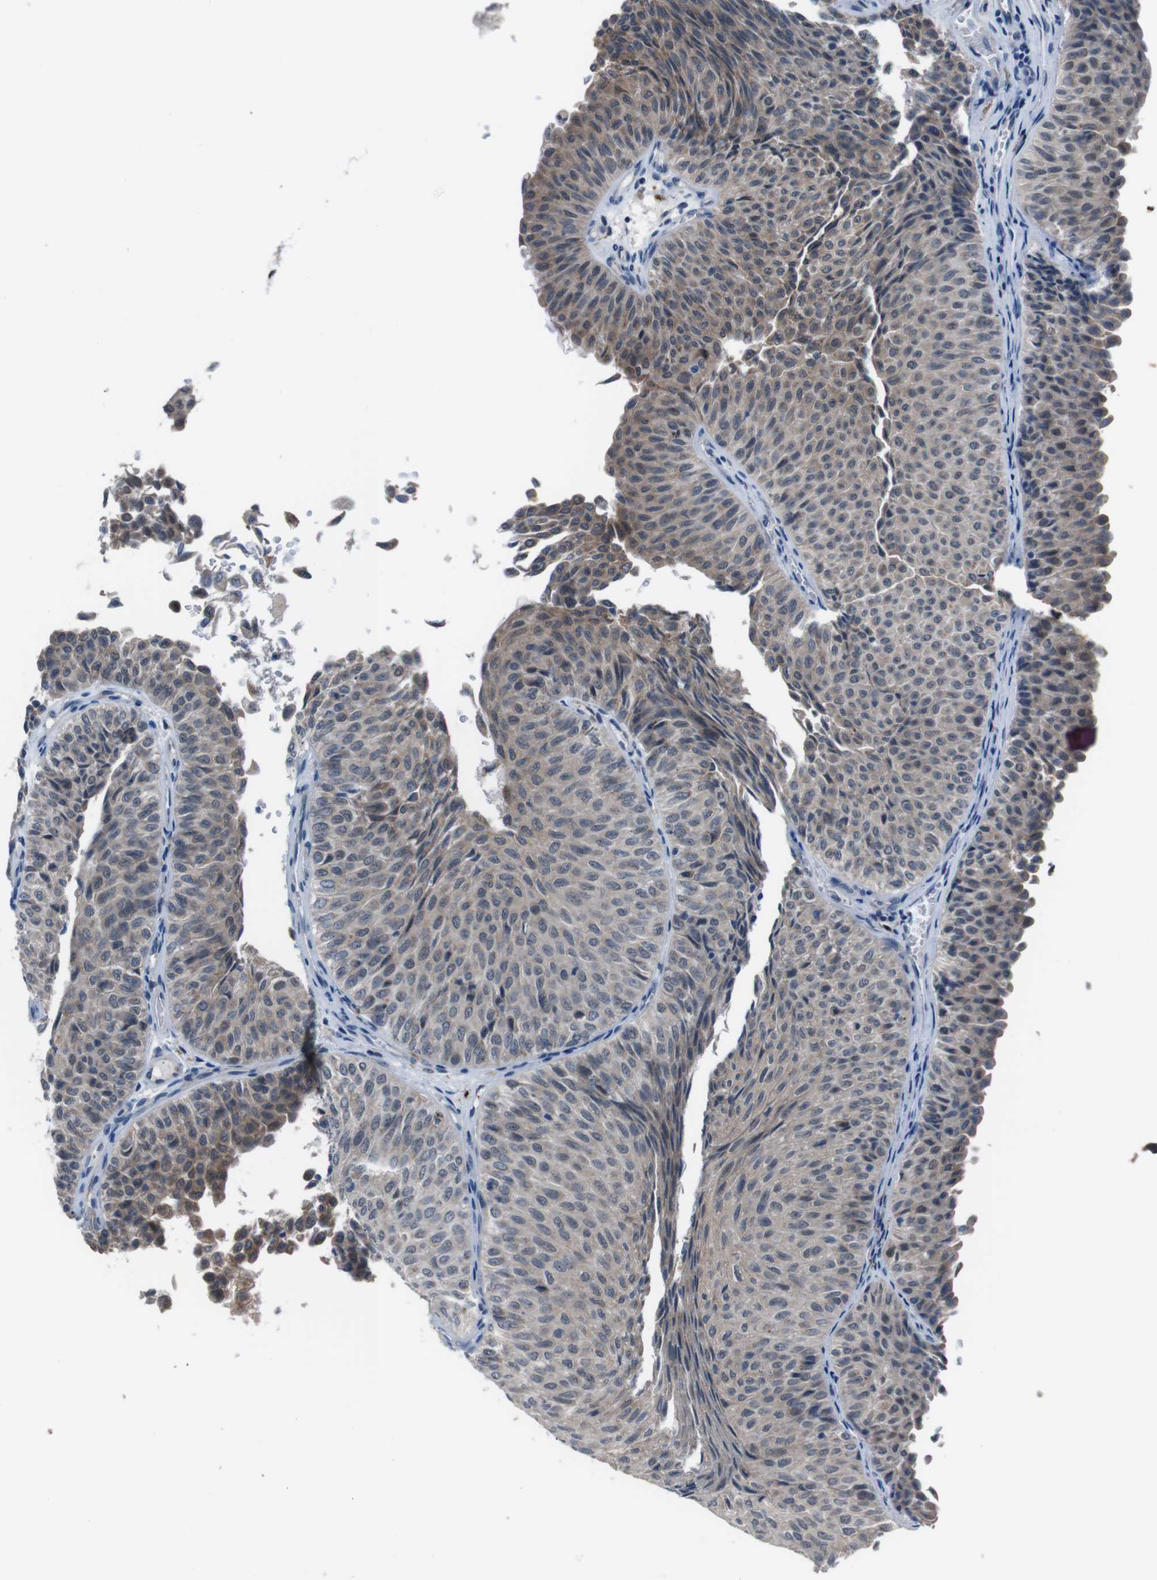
{"staining": {"intensity": "weak", "quantity": "<25%", "location": "cytoplasmic/membranous"}, "tissue": "urothelial cancer", "cell_type": "Tumor cells", "image_type": "cancer", "snomed": [{"axis": "morphology", "description": "Urothelial carcinoma, Low grade"}, {"axis": "topography", "description": "Urinary bladder"}], "caption": "Tumor cells show no significant staining in urothelial carcinoma (low-grade).", "gene": "CDH22", "patient": {"sex": "male", "age": 78}}